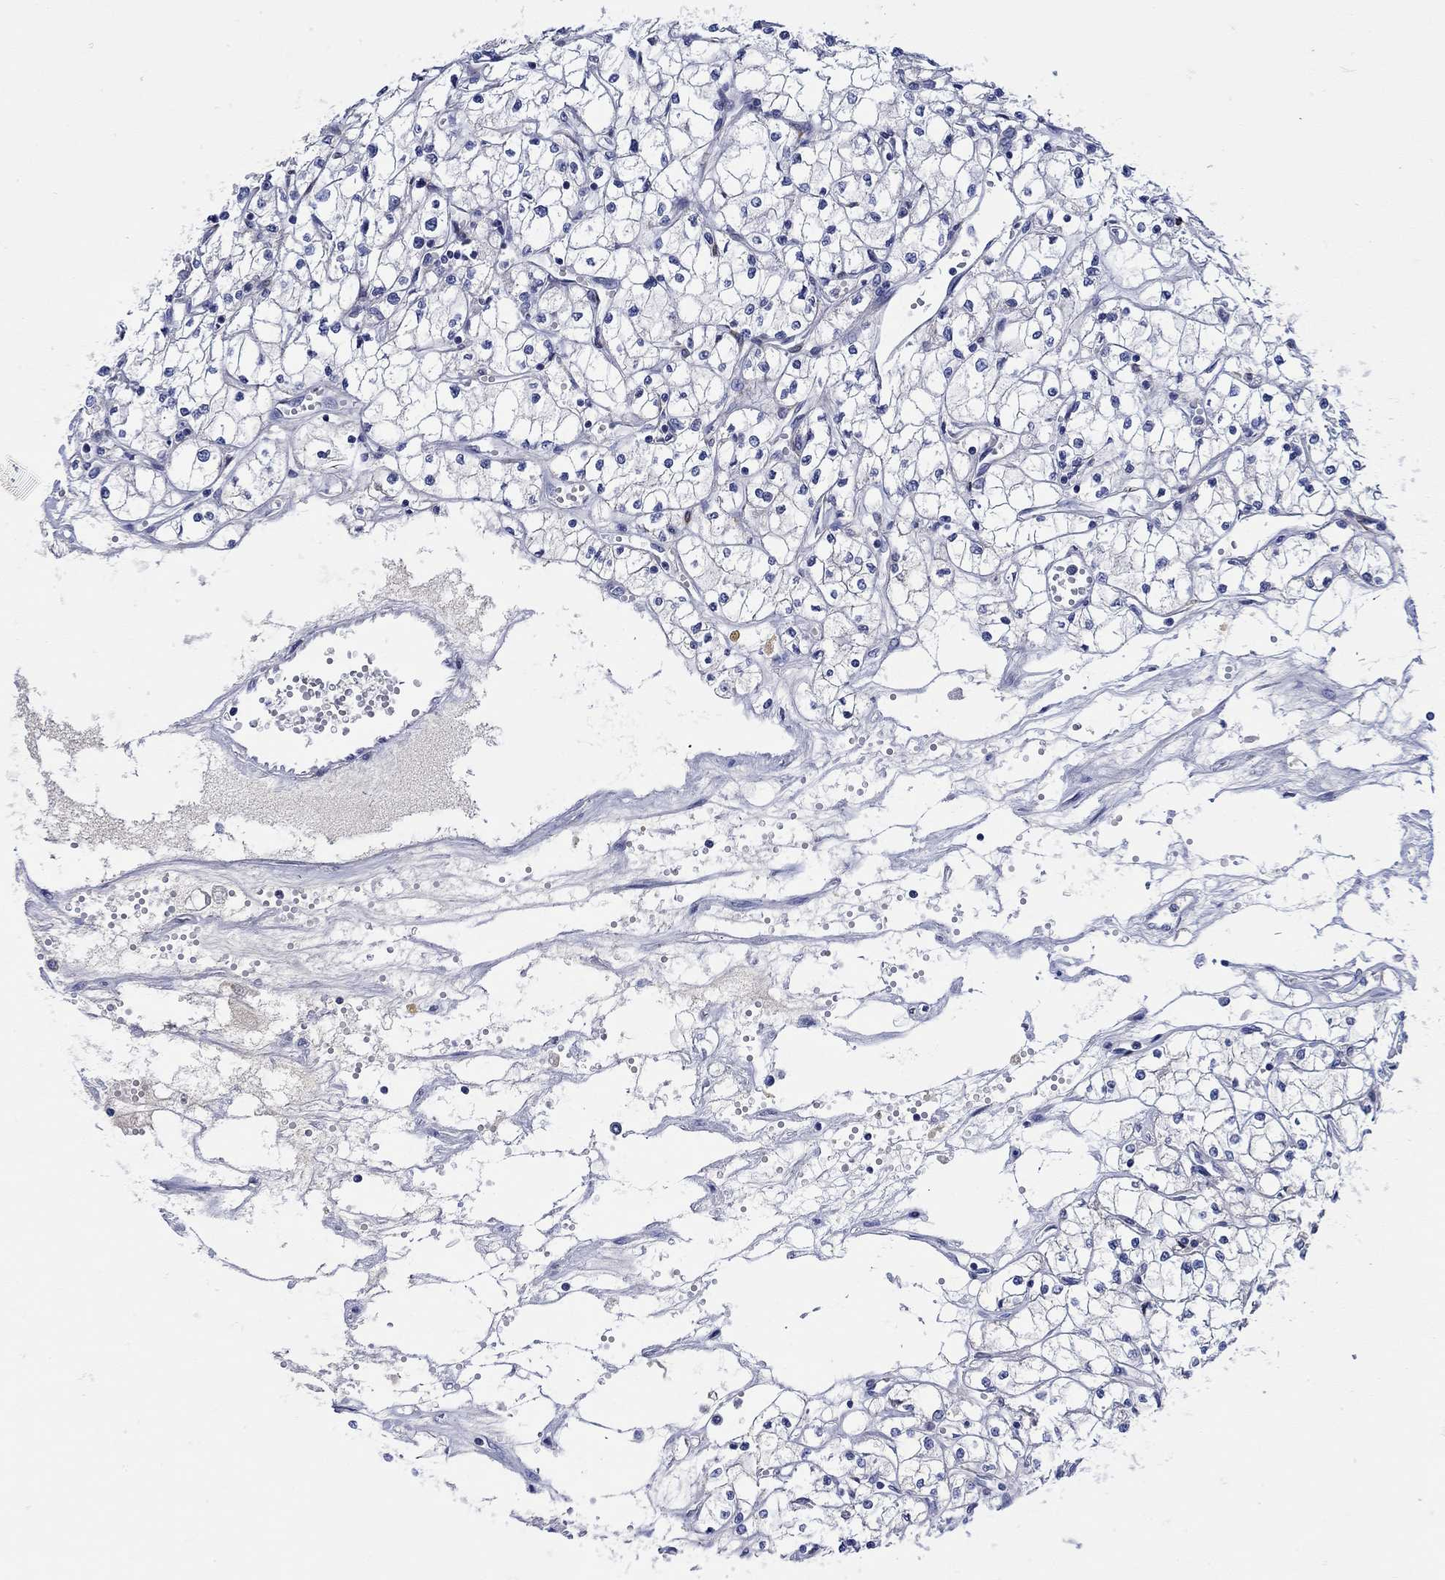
{"staining": {"intensity": "negative", "quantity": "none", "location": "none"}, "tissue": "renal cancer", "cell_type": "Tumor cells", "image_type": "cancer", "snomed": [{"axis": "morphology", "description": "Adenocarcinoma, NOS"}, {"axis": "topography", "description": "Kidney"}], "caption": "The image exhibits no staining of tumor cells in renal cancer (adenocarcinoma).", "gene": "MSI1", "patient": {"sex": "male", "age": 67}}